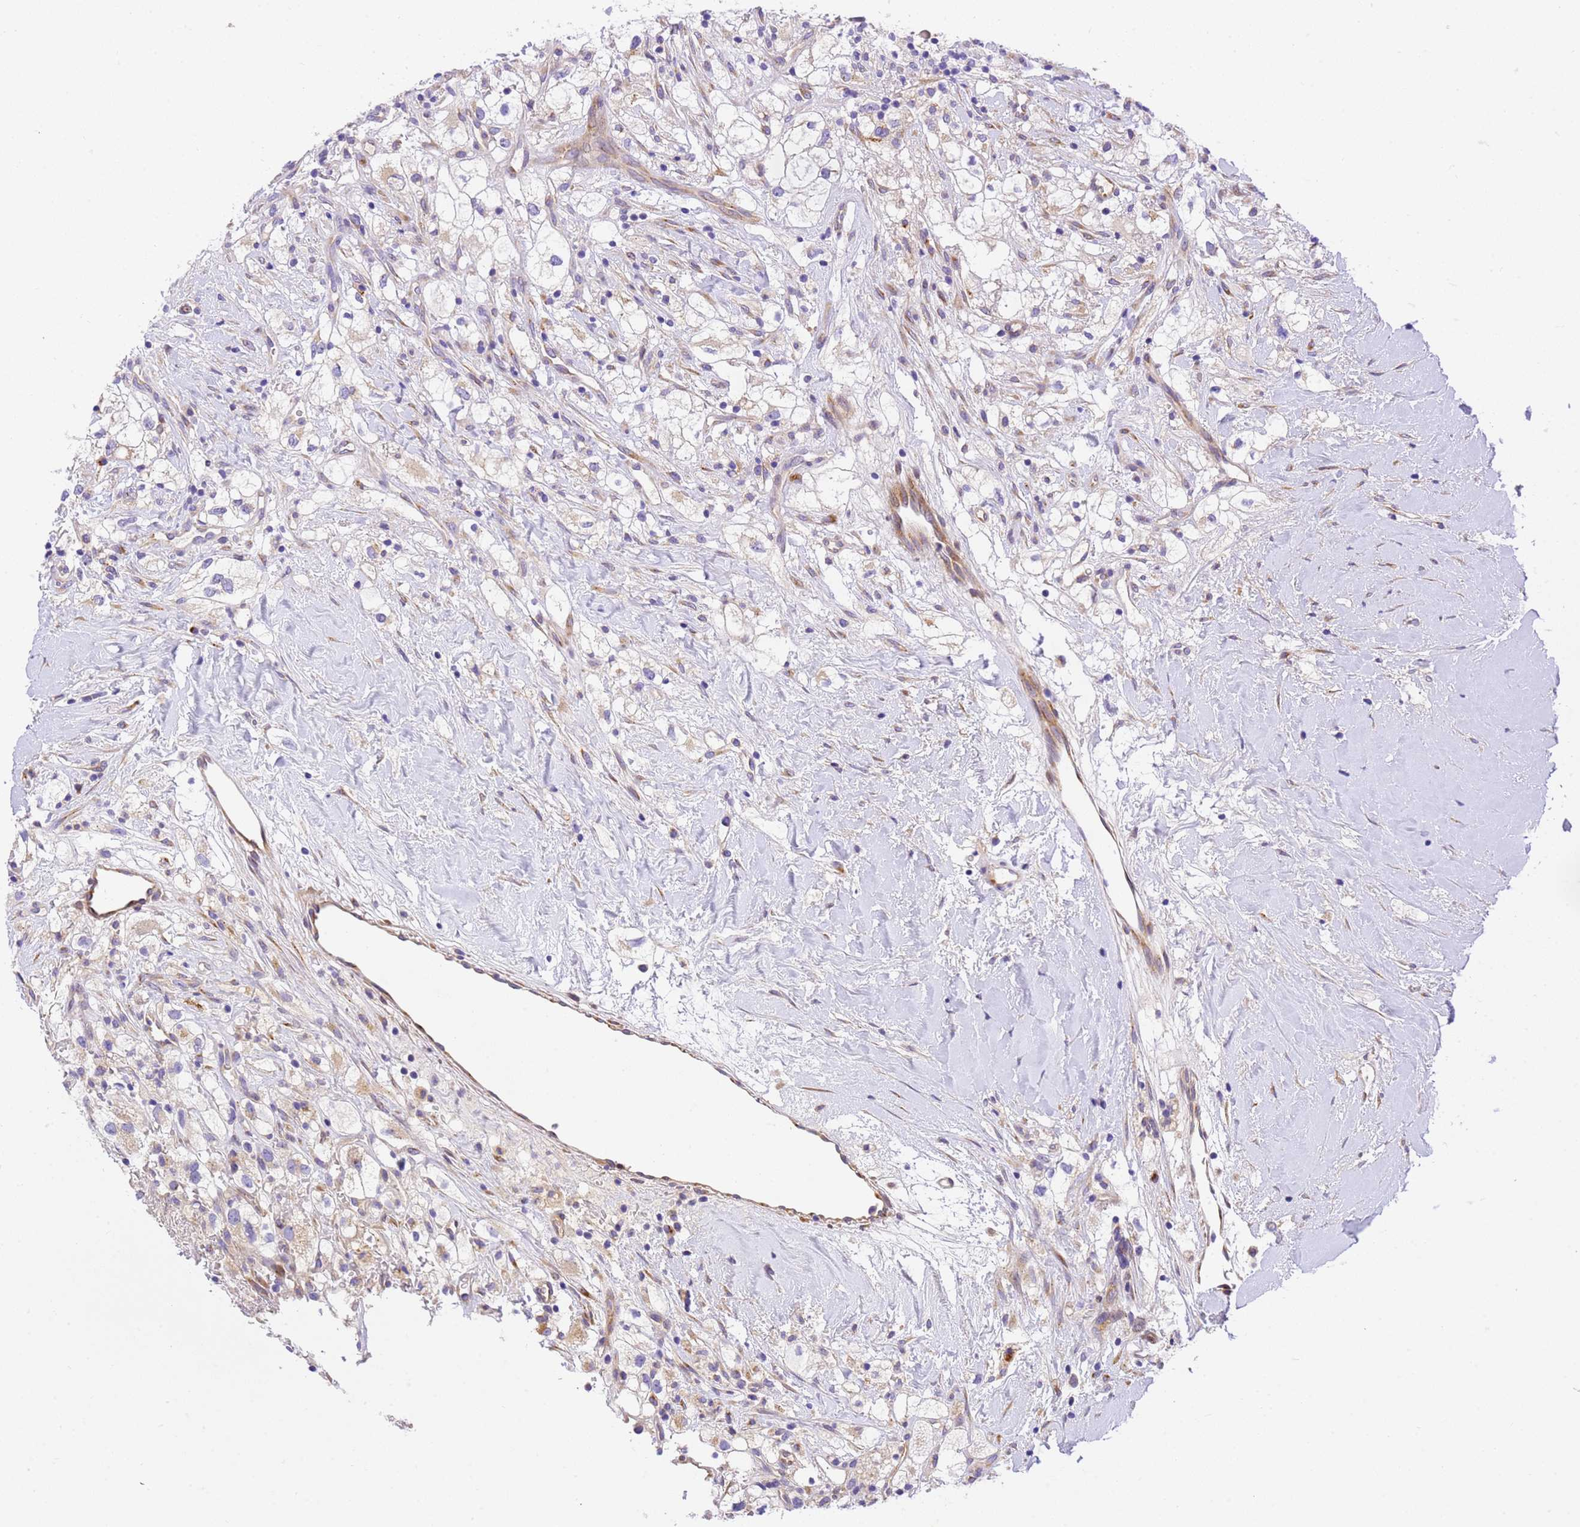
{"staining": {"intensity": "weak", "quantity": "25%-75%", "location": "cytoplasmic/membranous"}, "tissue": "renal cancer", "cell_type": "Tumor cells", "image_type": "cancer", "snomed": [{"axis": "morphology", "description": "Adenocarcinoma, NOS"}, {"axis": "topography", "description": "Kidney"}], "caption": "Adenocarcinoma (renal) tissue displays weak cytoplasmic/membranous staining in approximately 25%-75% of tumor cells (Stains: DAB (3,3'-diaminobenzidine) in brown, nuclei in blue, Microscopy: brightfield microscopy at high magnification).", "gene": "RHBDD3", "patient": {"sex": "male", "age": 59}}